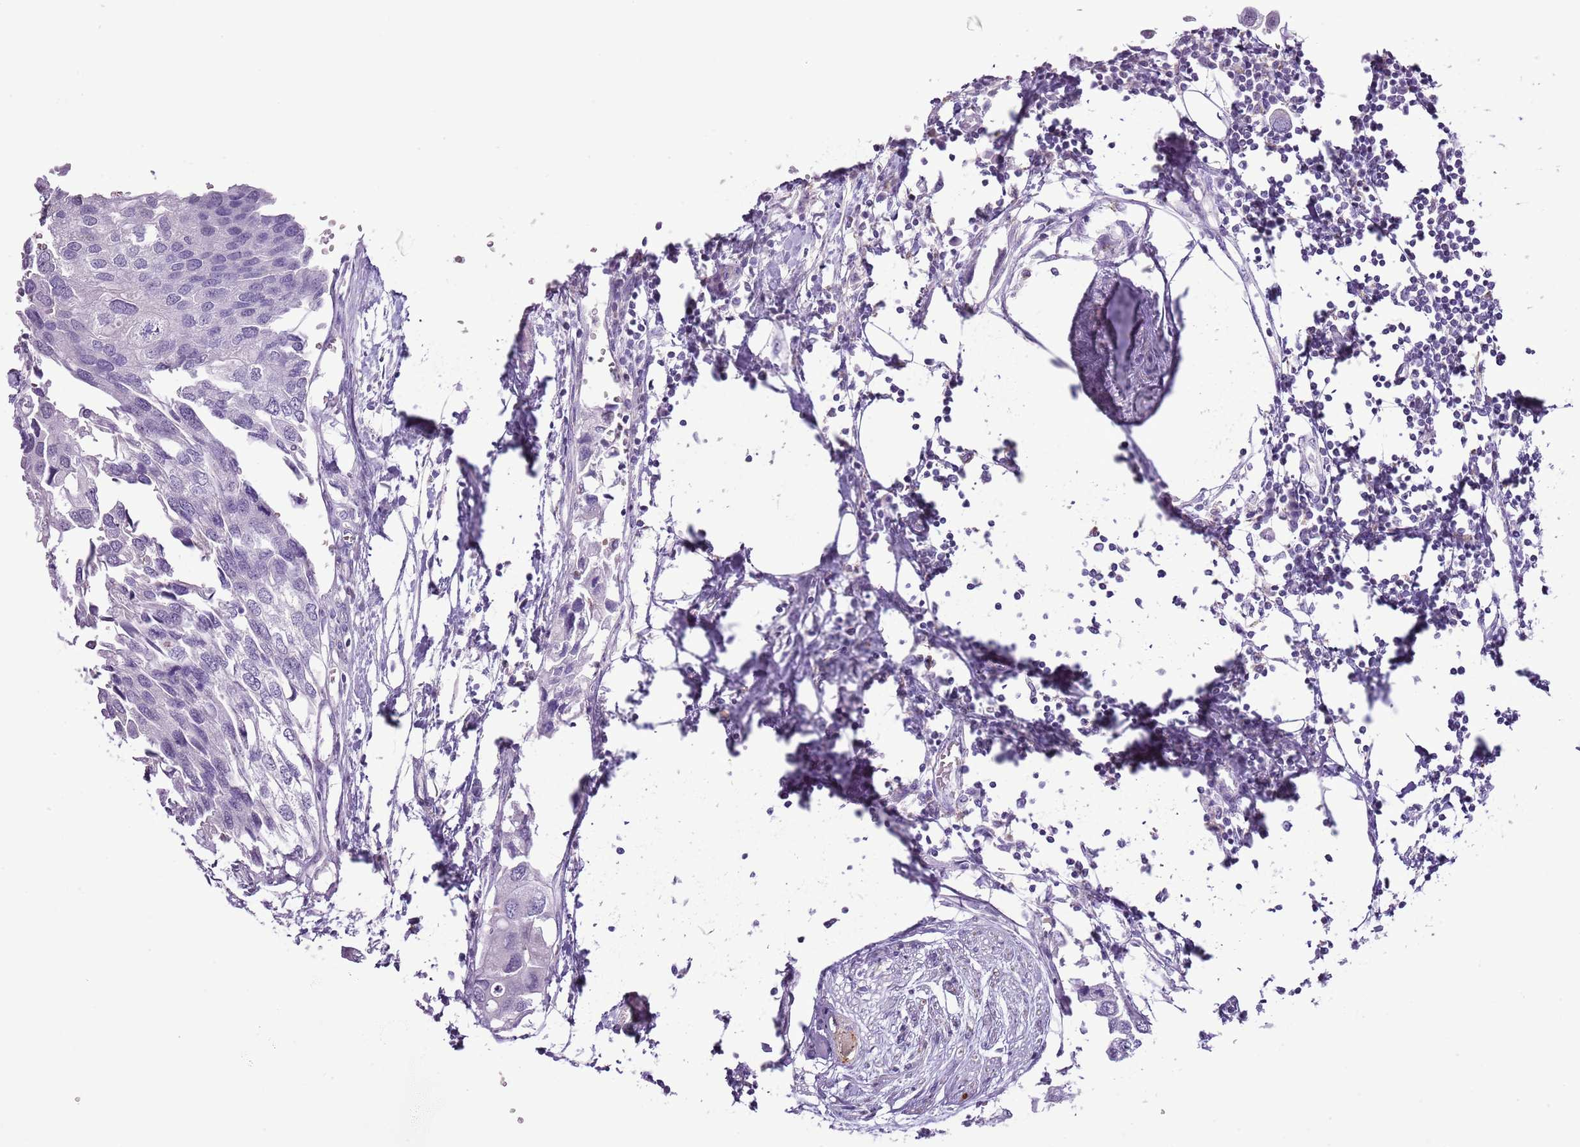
{"staining": {"intensity": "negative", "quantity": "none", "location": "none"}, "tissue": "urothelial cancer", "cell_type": "Tumor cells", "image_type": "cancer", "snomed": [{"axis": "morphology", "description": "Urothelial carcinoma, High grade"}, {"axis": "topography", "description": "Urinary bladder"}], "caption": "Immunohistochemistry (IHC) of human urothelial cancer demonstrates no positivity in tumor cells.", "gene": "SLC23A1", "patient": {"sex": "male", "age": 64}}